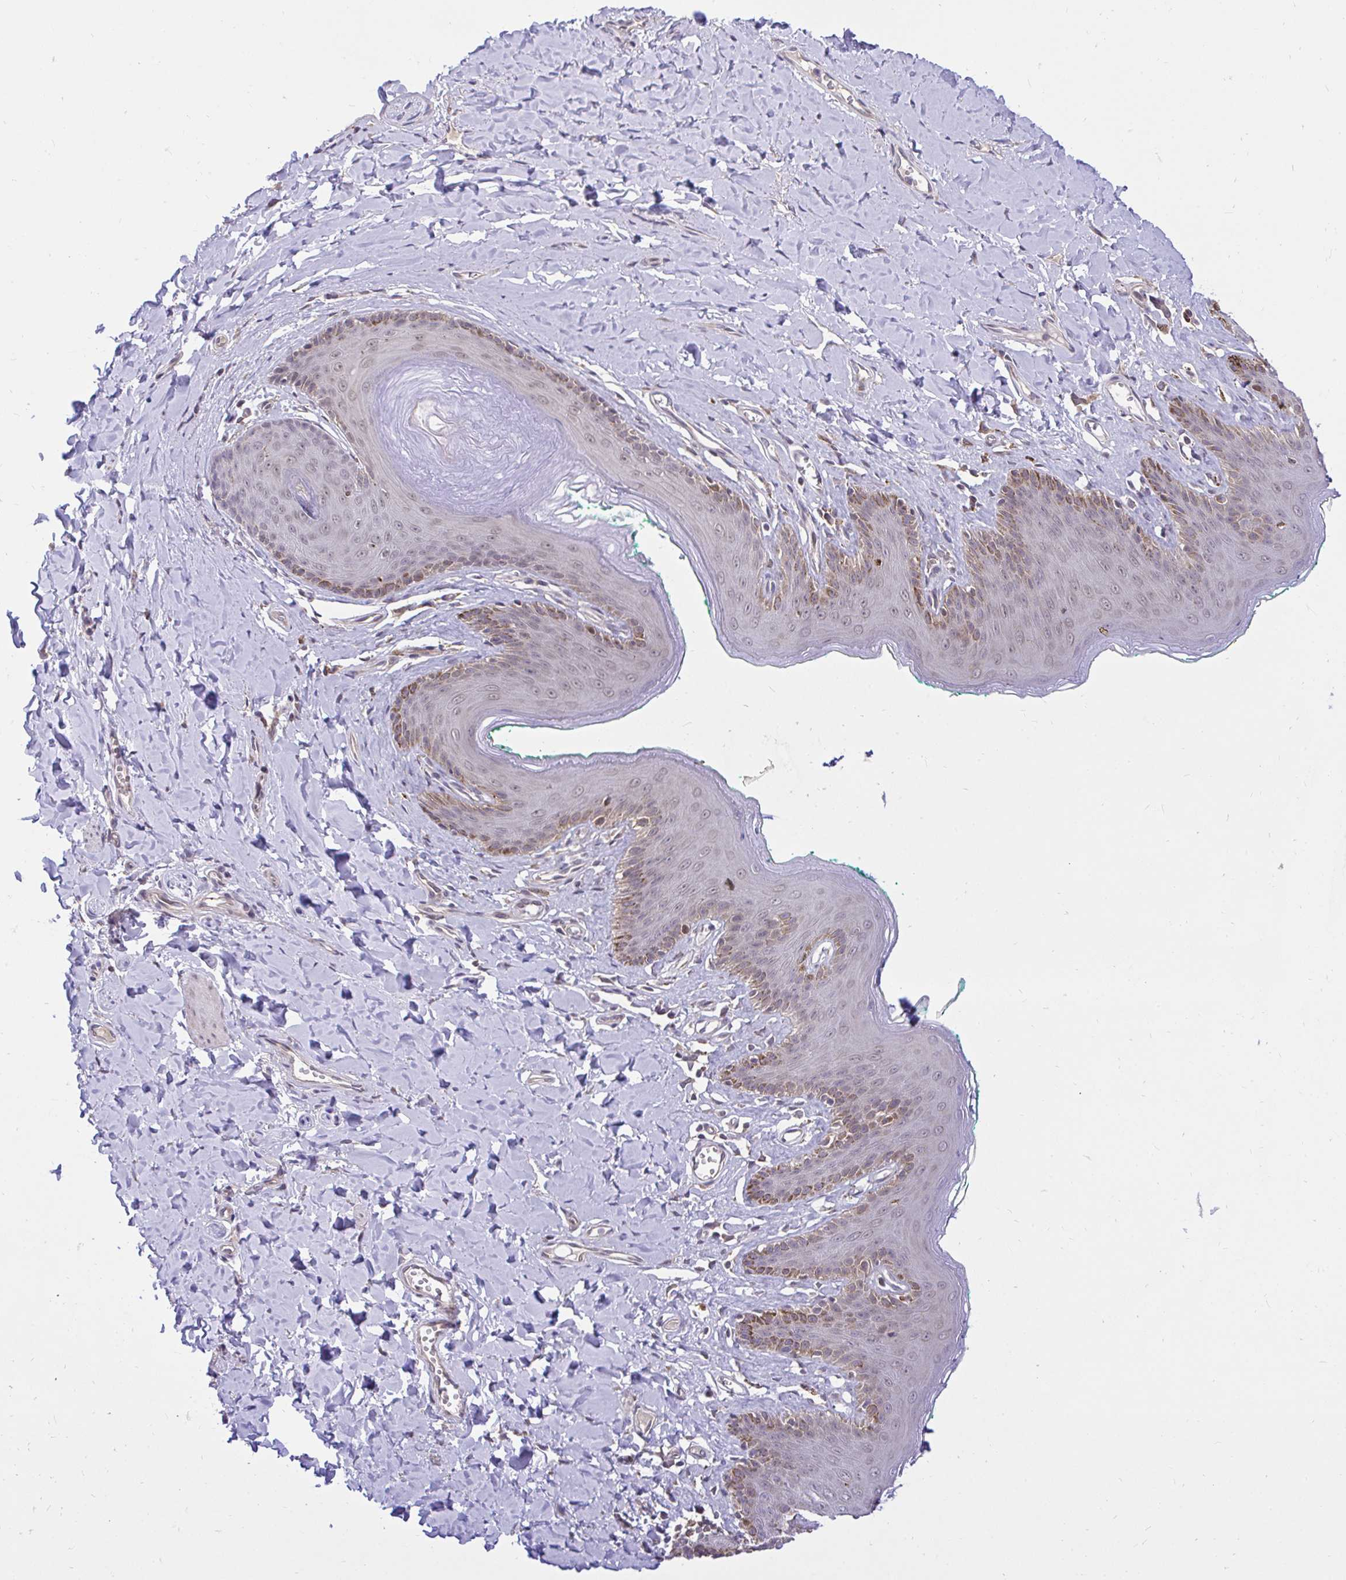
{"staining": {"intensity": "moderate", "quantity": "<25%", "location": "cytoplasmic/membranous"}, "tissue": "skin", "cell_type": "Epidermal cells", "image_type": "normal", "snomed": [{"axis": "morphology", "description": "Normal tissue, NOS"}, {"axis": "topography", "description": "Vulva"}, {"axis": "topography", "description": "Peripheral nerve tissue"}], "caption": "Immunohistochemistry (DAB (3,3'-diaminobenzidine)) staining of unremarkable skin shows moderate cytoplasmic/membranous protein expression in about <25% of epidermal cells. The staining was performed using DAB, with brown indicating positive protein expression. Nuclei are stained blue with hematoxylin.", "gene": "NAALAD2", "patient": {"sex": "female", "age": 66}}